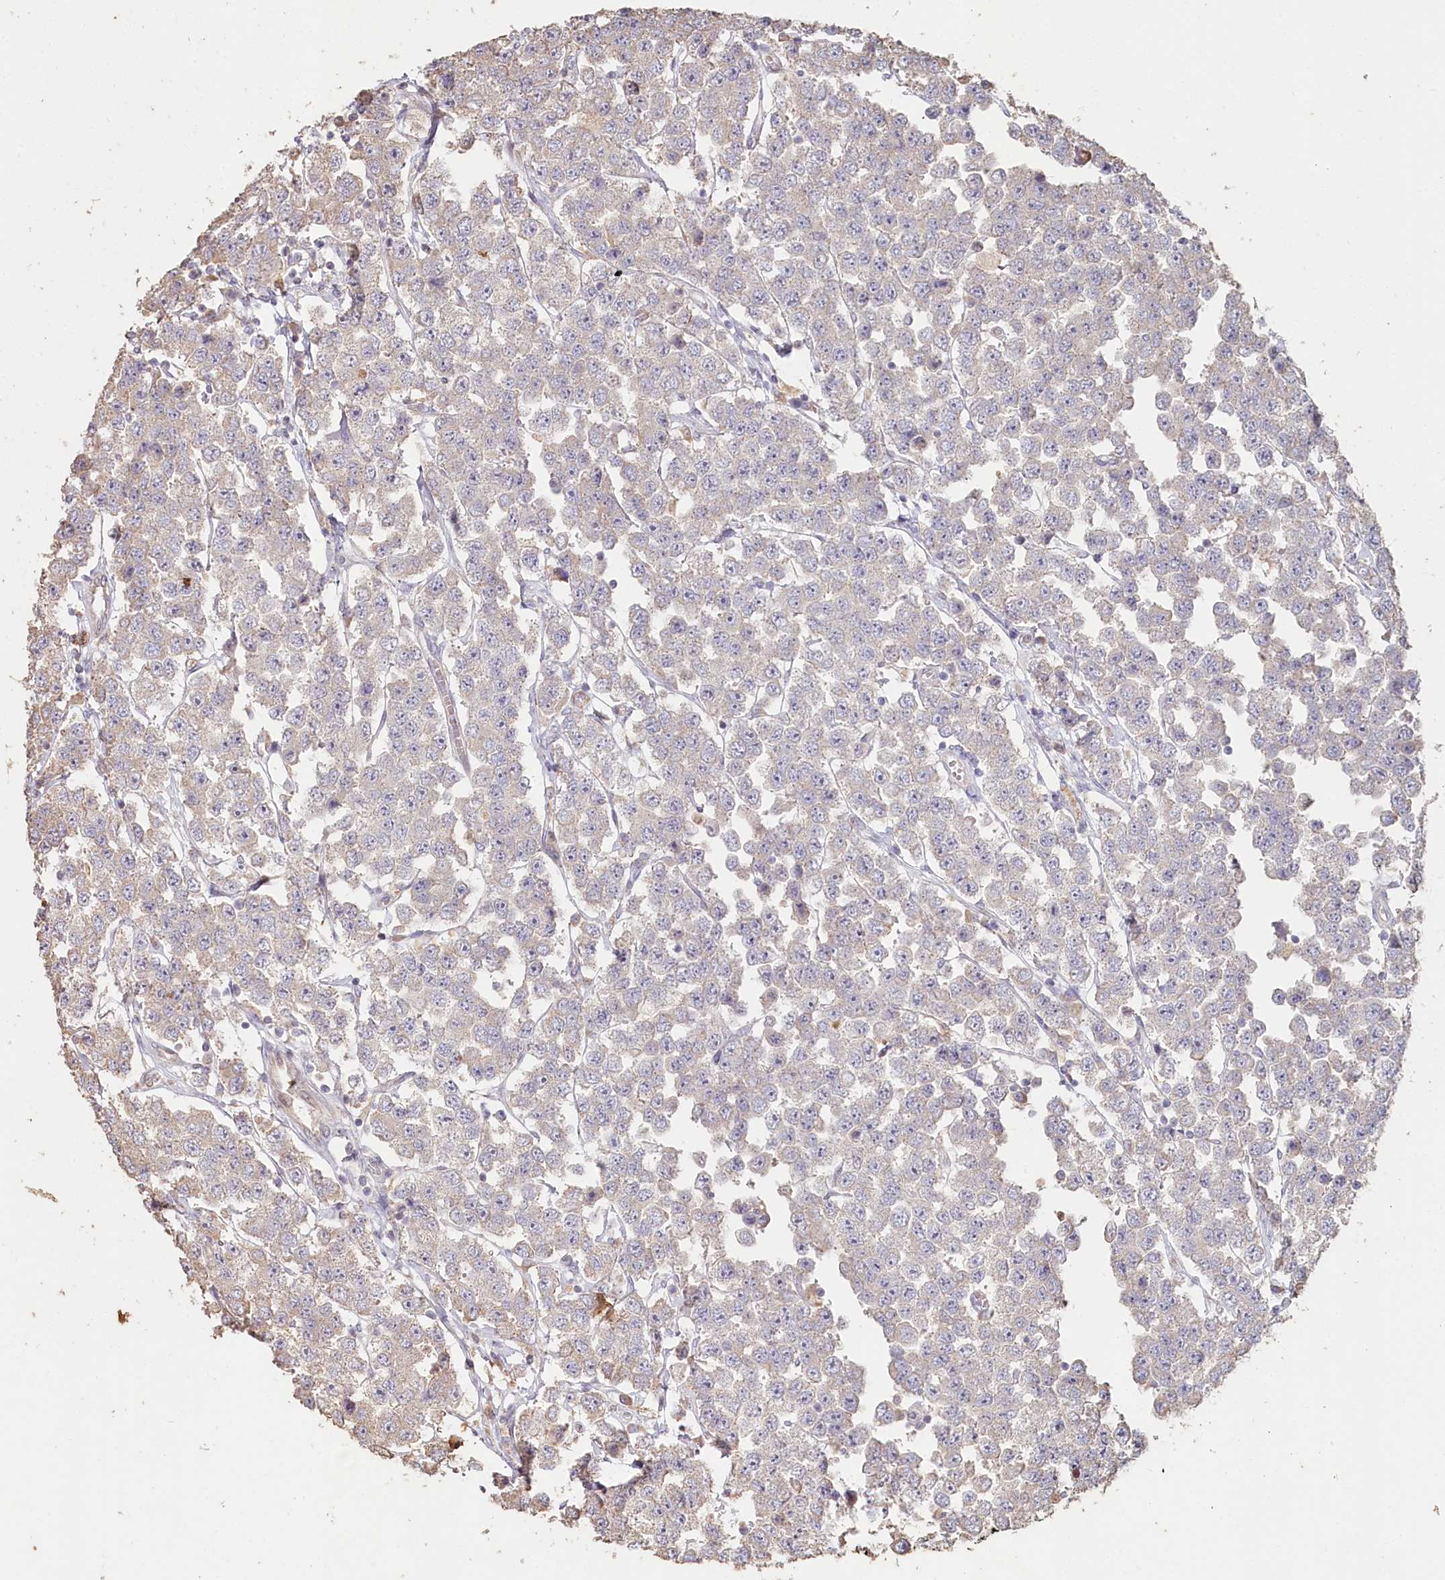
{"staining": {"intensity": "negative", "quantity": "none", "location": "none"}, "tissue": "testis cancer", "cell_type": "Tumor cells", "image_type": "cancer", "snomed": [{"axis": "morphology", "description": "Seminoma, NOS"}, {"axis": "topography", "description": "Testis"}], "caption": "Tumor cells show no significant expression in seminoma (testis).", "gene": "HAL", "patient": {"sex": "male", "age": 28}}